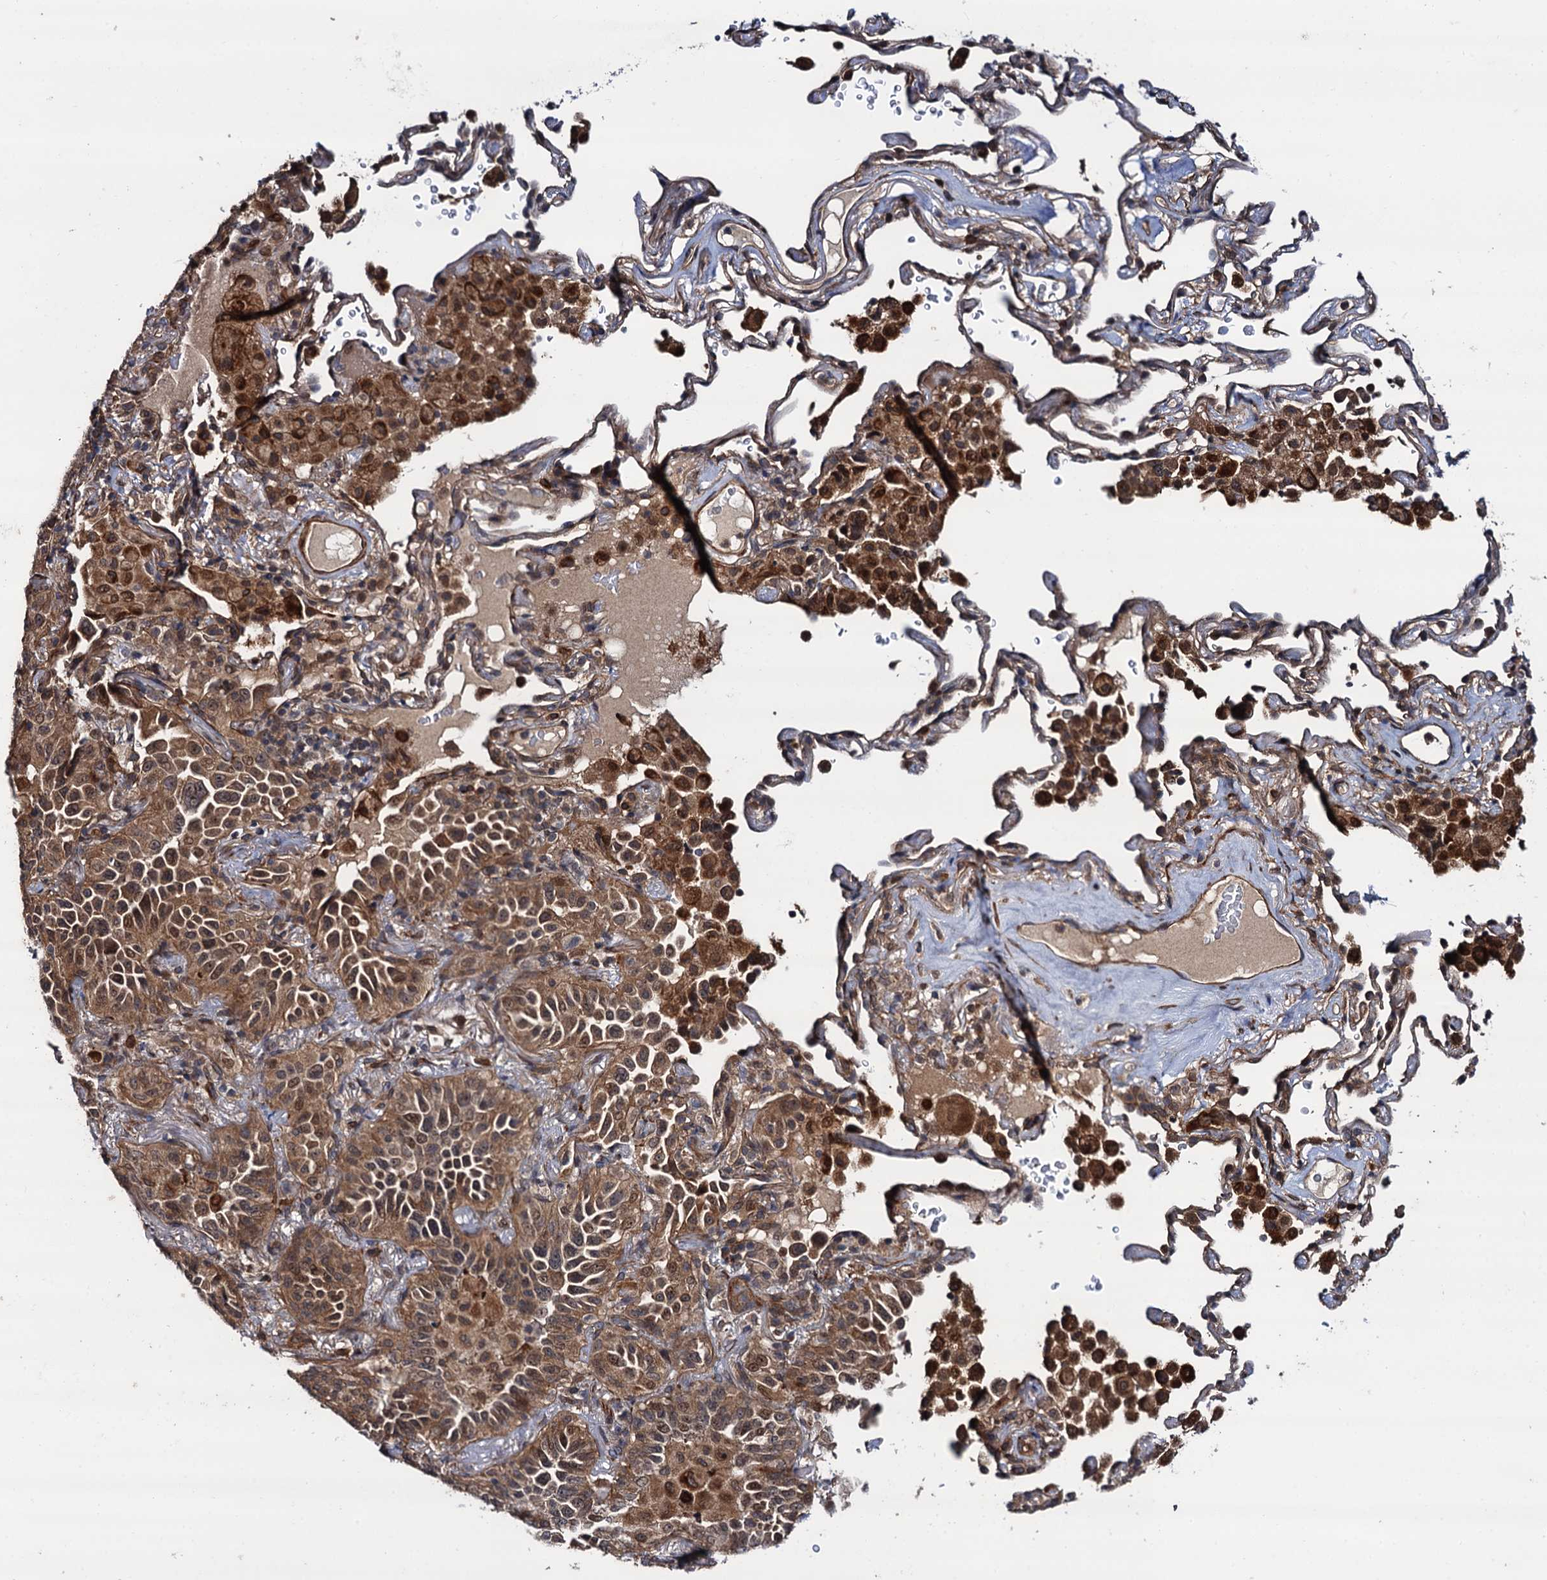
{"staining": {"intensity": "moderate", "quantity": ">75%", "location": "cytoplasmic/membranous"}, "tissue": "lung cancer", "cell_type": "Tumor cells", "image_type": "cancer", "snomed": [{"axis": "morphology", "description": "Adenocarcinoma, NOS"}, {"axis": "topography", "description": "Lung"}], "caption": "Adenocarcinoma (lung) tissue reveals moderate cytoplasmic/membranous staining in about >75% of tumor cells, visualized by immunohistochemistry.", "gene": "FSIP1", "patient": {"sex": "female", "age": 69}}